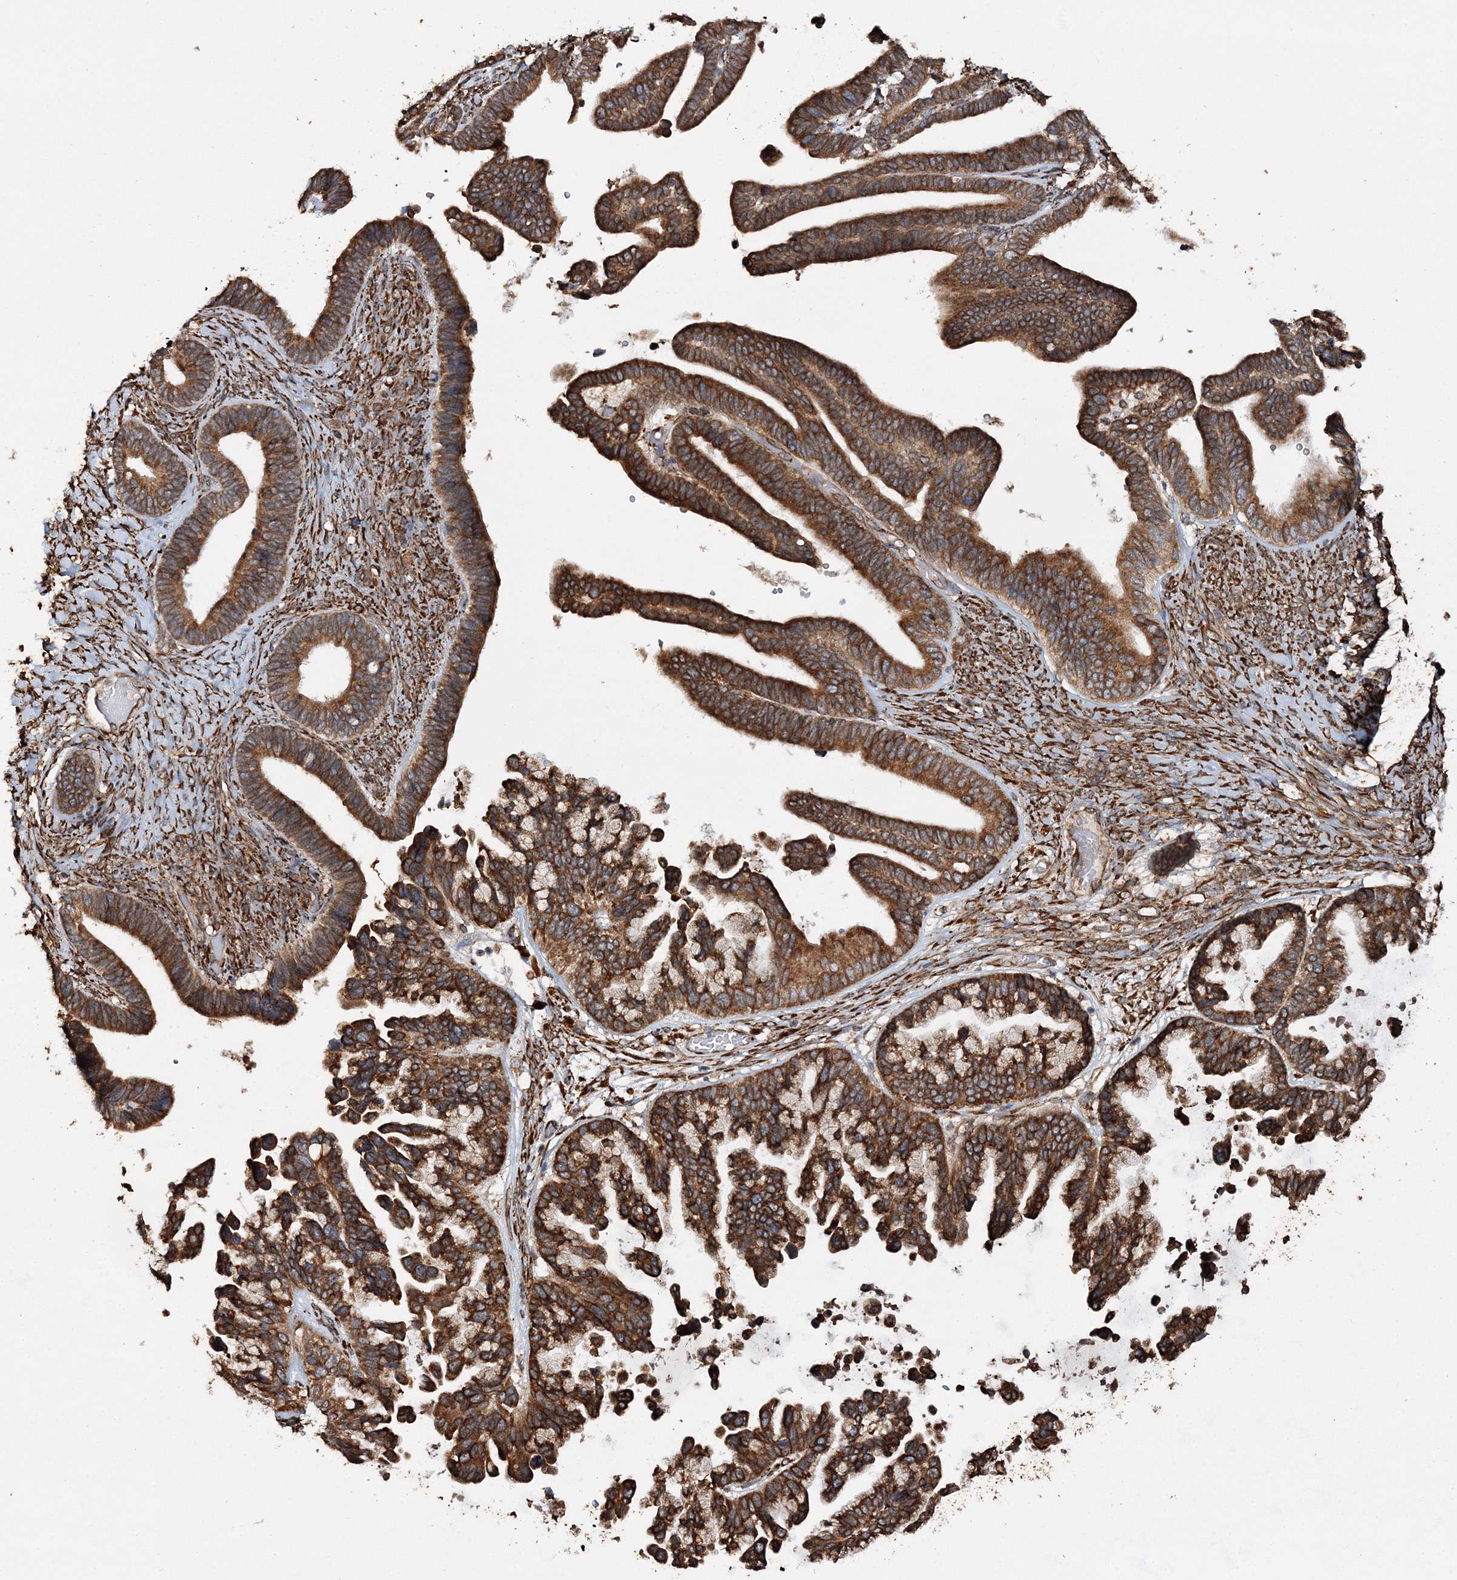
{"staining": {"intensity": "strong", "quantity": ">75%", "location": "cytoplasmic/membranous"}, "tissue": "ovarian cancer", "cell_type": "Tumor cells", "image_type": "cancer", "snomed": [{"axis": "morphology", "description": "Cystadenocarcinoma, serous, NOS"}, {"axis": "topography", "description": "Ovary"}], "caption": "Ovarian cancer (serous cystadenocarcinoma) stained for a protein shows strong cytoplasmic/membranous positivity in tumor cells.", "gene": "SCRN3", "patient": {"sex": "female", "age": 56}}